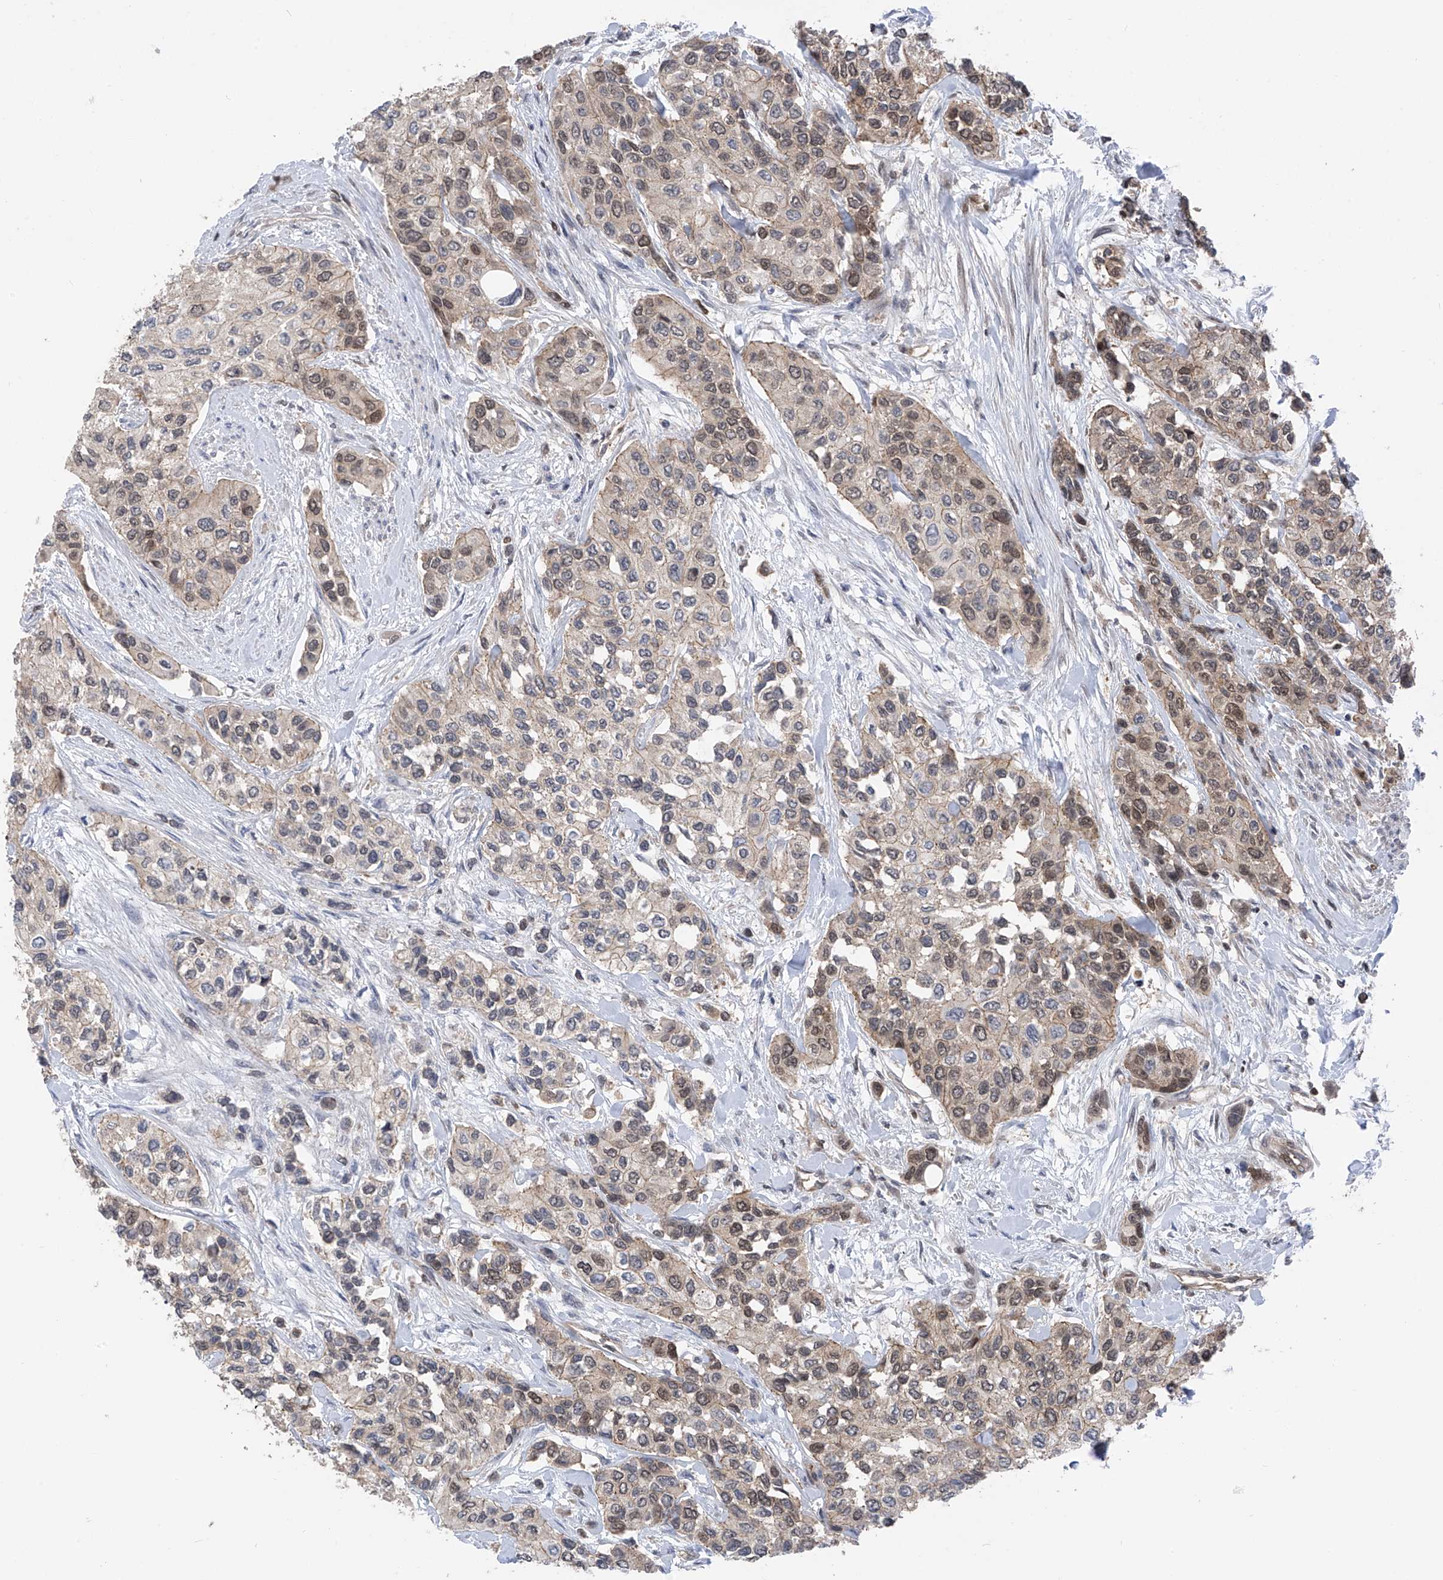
{"staining": {"intensity": "weak", "quantity": "25%-75%", "location": "cytoplasmic/membranous,nuclear"}, "tissue": "urothelial cancer", "cell_type": "Tumor cells", "image_type": "cancer", "snomed": [{"axis": "morphology", "description": "Normal tissue, NOS"}, {"axis": "morphology", "description": "Urothelial carcinoma, High grade"}, {"axis": "topography", "description": "Vascular tissue"}, {"axis": "topography", "description": "Urinary bladder"}], "caption": "Immunohistochemical staining of human urothelial carcinoma (high-grade) exhibits weak cytoplasmic/membranous and nuclear protein staining in approximately 25%-75% of tumor cells.", "gene": "DNAJC9", "patient": {"sex": "female", "age": 56}}